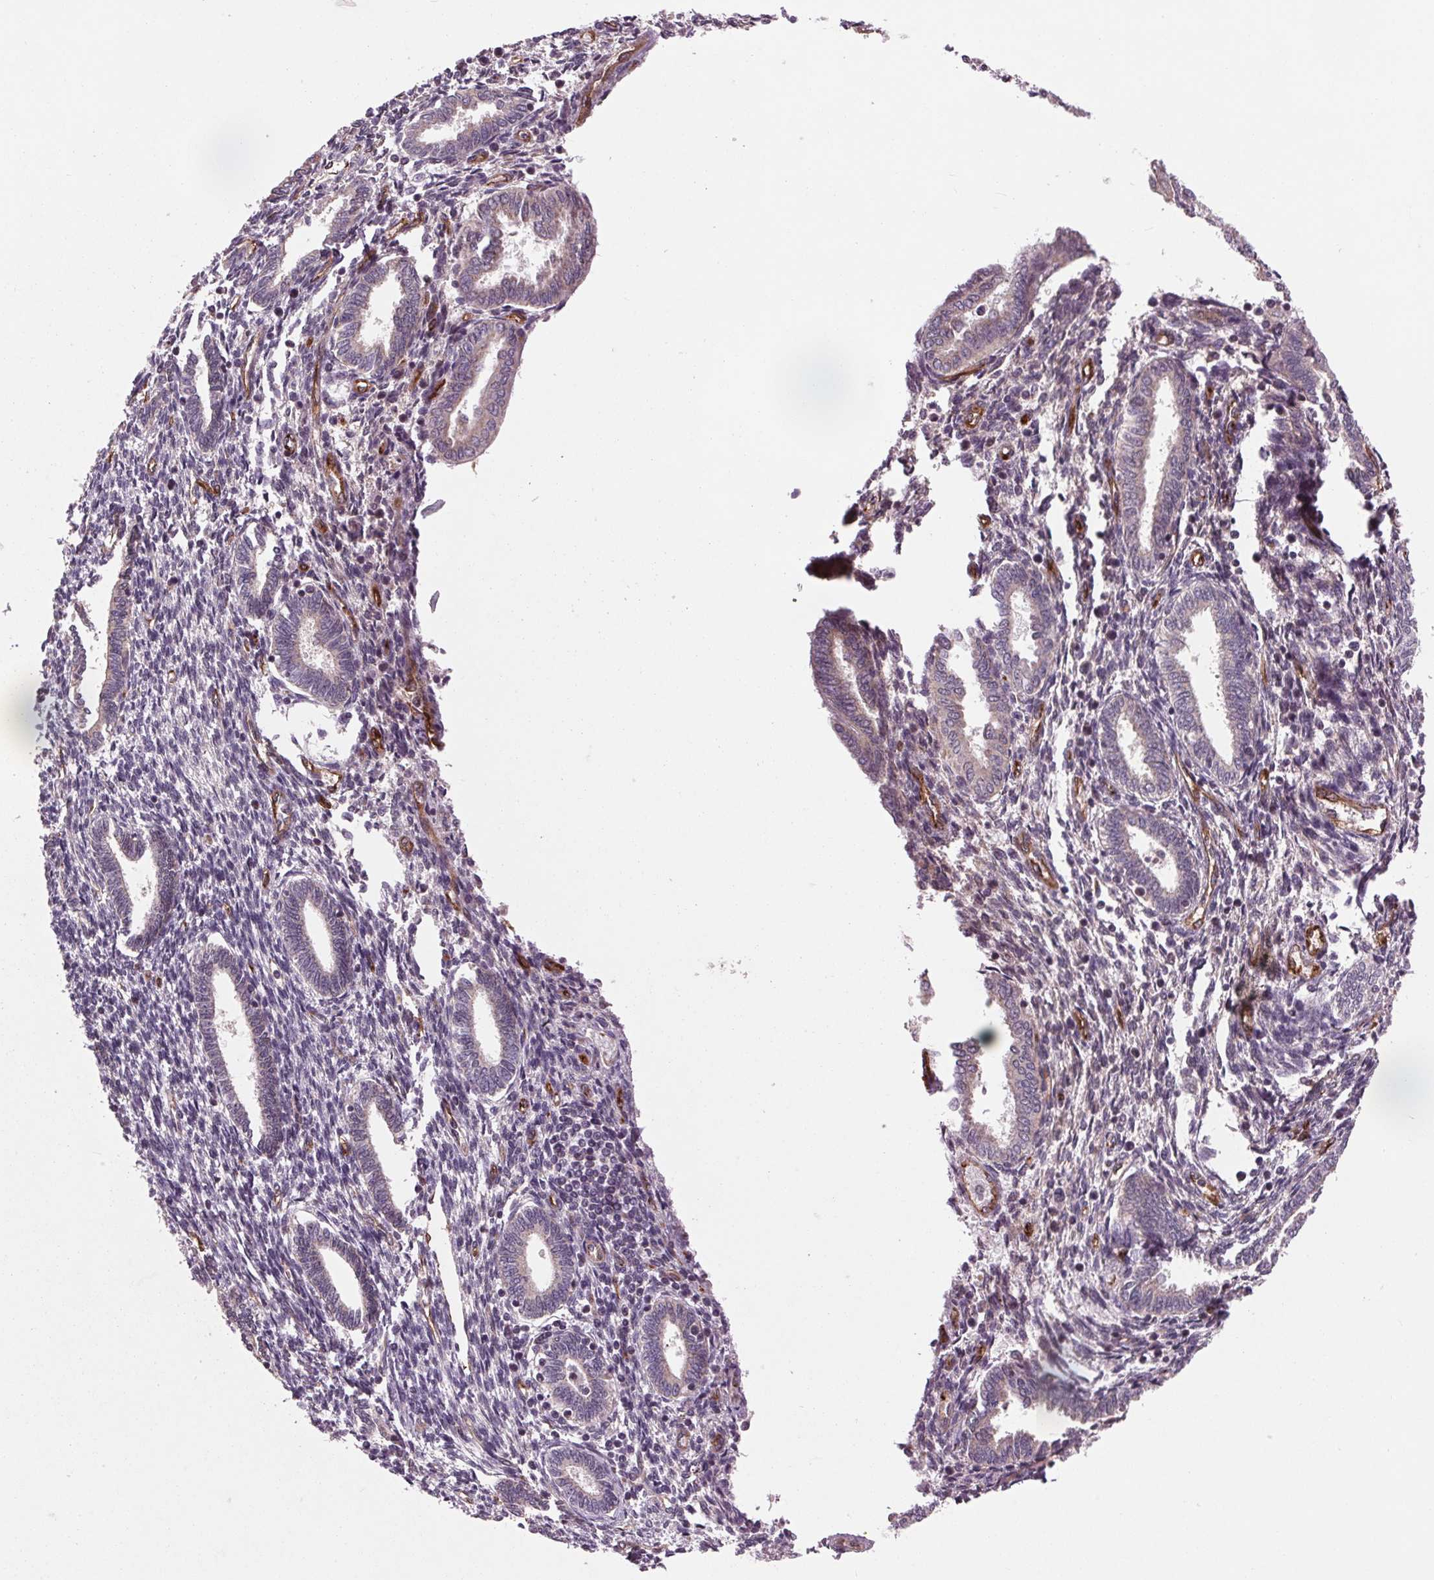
{"staining": {"intensity": "negative", "quantity": "none", "location": "none"}, "tissue": "endometrium", "cell_type": "Cells in endometrial stroma", "image_type": "normal", "snomed": [{"axis": "morphology", "description": "Normal tissue, NOS"}, {"axis": "topography", "description": "Endometrium"}], "caption": "The IHC micrograph has no significant expression in cells in endometrial stroma of endometrium. (Brightfield microscopy of DAB immunohistochemistry at high magnification).", "gene": "MAPK8", "patient": {"sex": "female", "age": 42}}